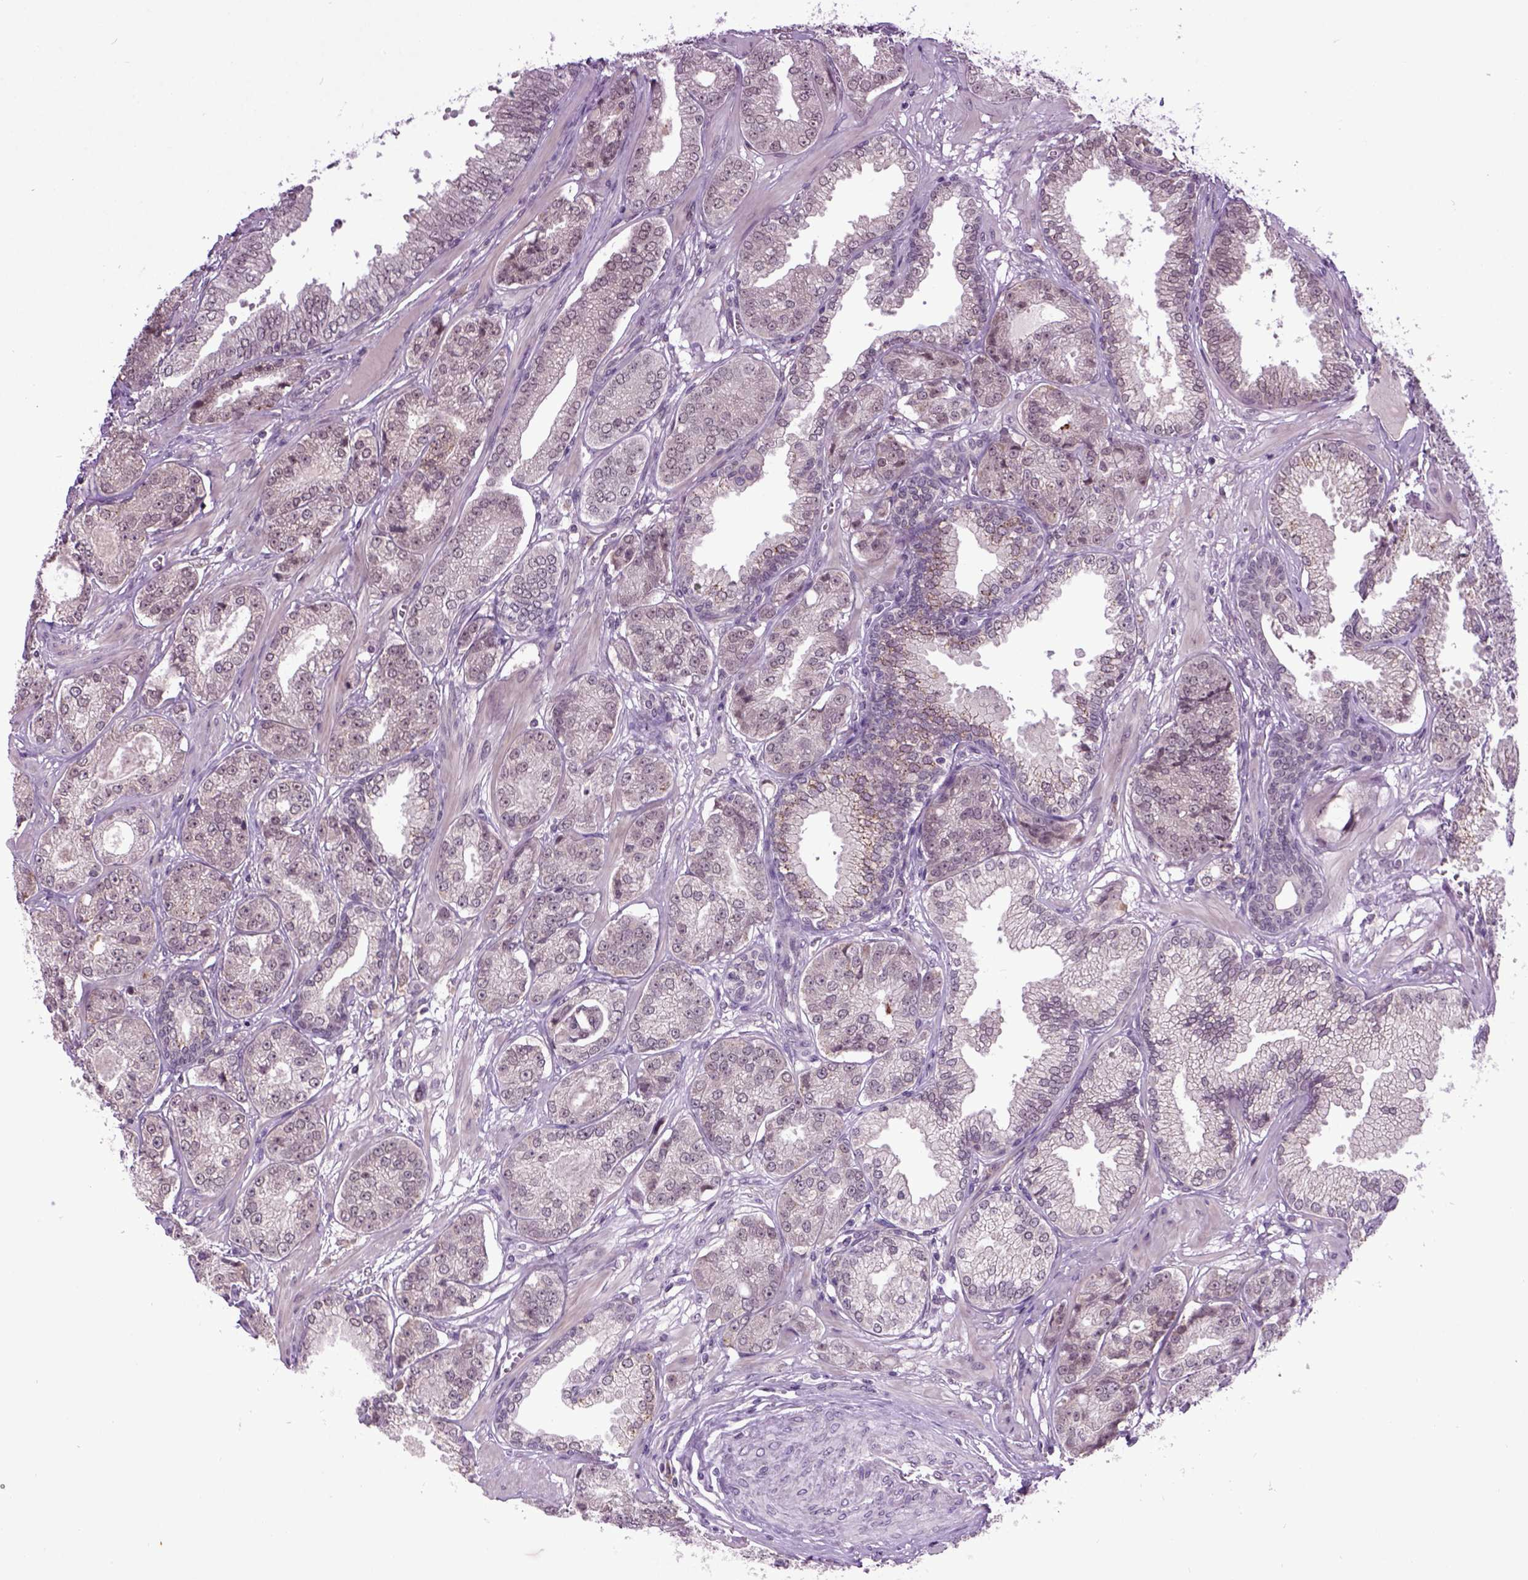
{"staining": {"intensity": "negative", "quantity": "none", "location": "none"}, "tissue": "prostate cancer", "cell_type": "Tumor cells", "image_type": "cancer", "snomed": [{"axis": "morphology", "description": "Adenocarcinoma, NOS"}, {"axis": "topography", "description": "Prostate"}], "caption": "This is a image of immunohistochemistry staining of prostate adenocarcinoma, which shows no staining in tumor cells. Nuclei are stained in blue.", "gene": "RAB43", "patient": {"sex": "male", "age": 64}}